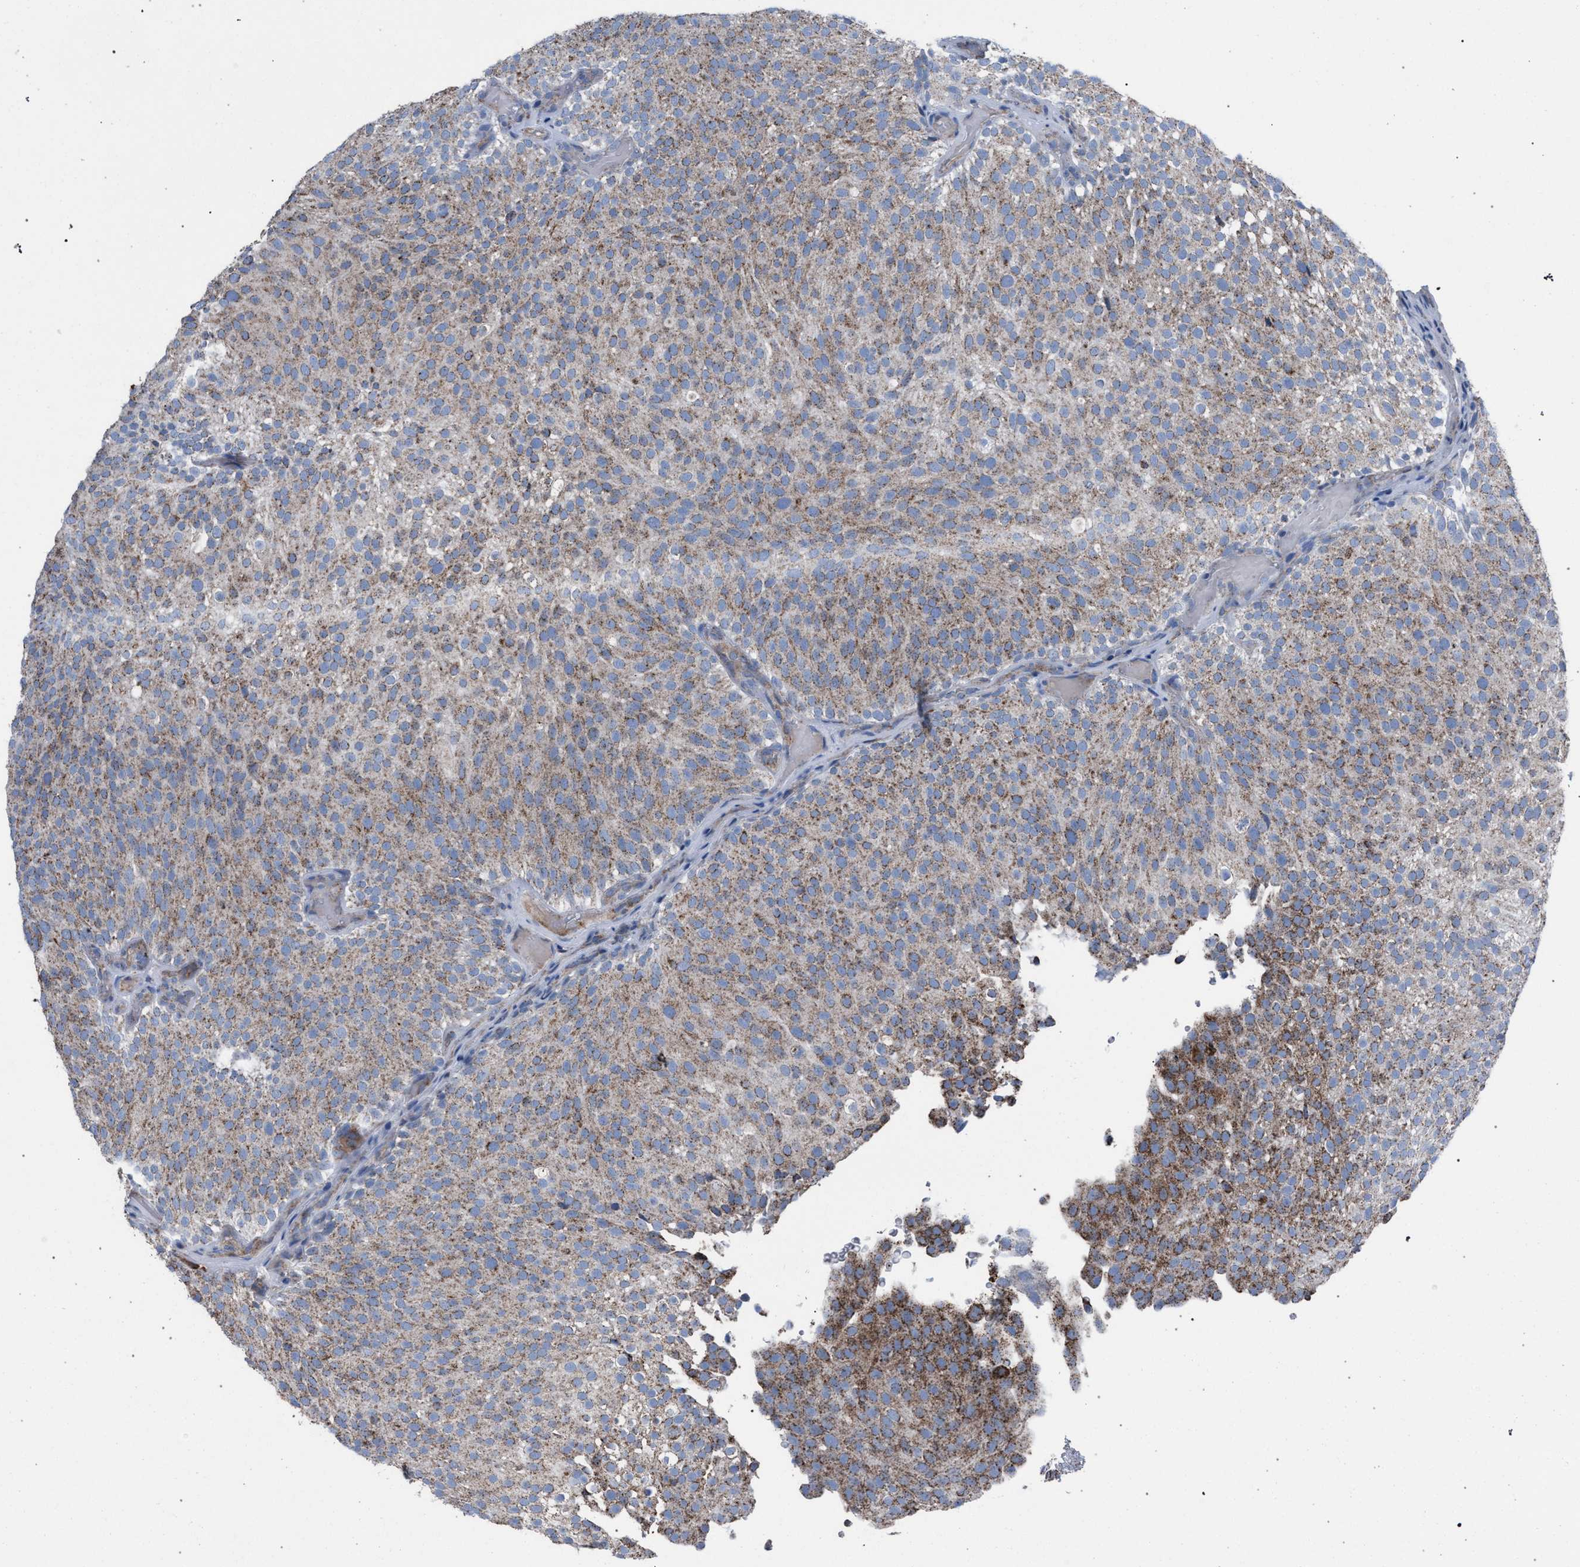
{"staining": {"intensity": "moderate", "quantity": ">75%", "location": "cytoplasmic/membranous"}, "tissue": "urothelial cancer", "cell_type": "Tumor cells", "image_type": "cancer", "snomed": [{"axis": "morphology", "description": "Urothelial carcinoma, Low grade"}, {"axis": "topography", "description": "Urinary bladder"}], "caption": "Immunohistochemical staining of low-grade urothelial carcinoma reveals moderate cytoplasmic/membranous protein expression in approximately >75% of tumor cells.", "gene": "HSD17B4", "patient": {"sex": "male", "age": 78}}